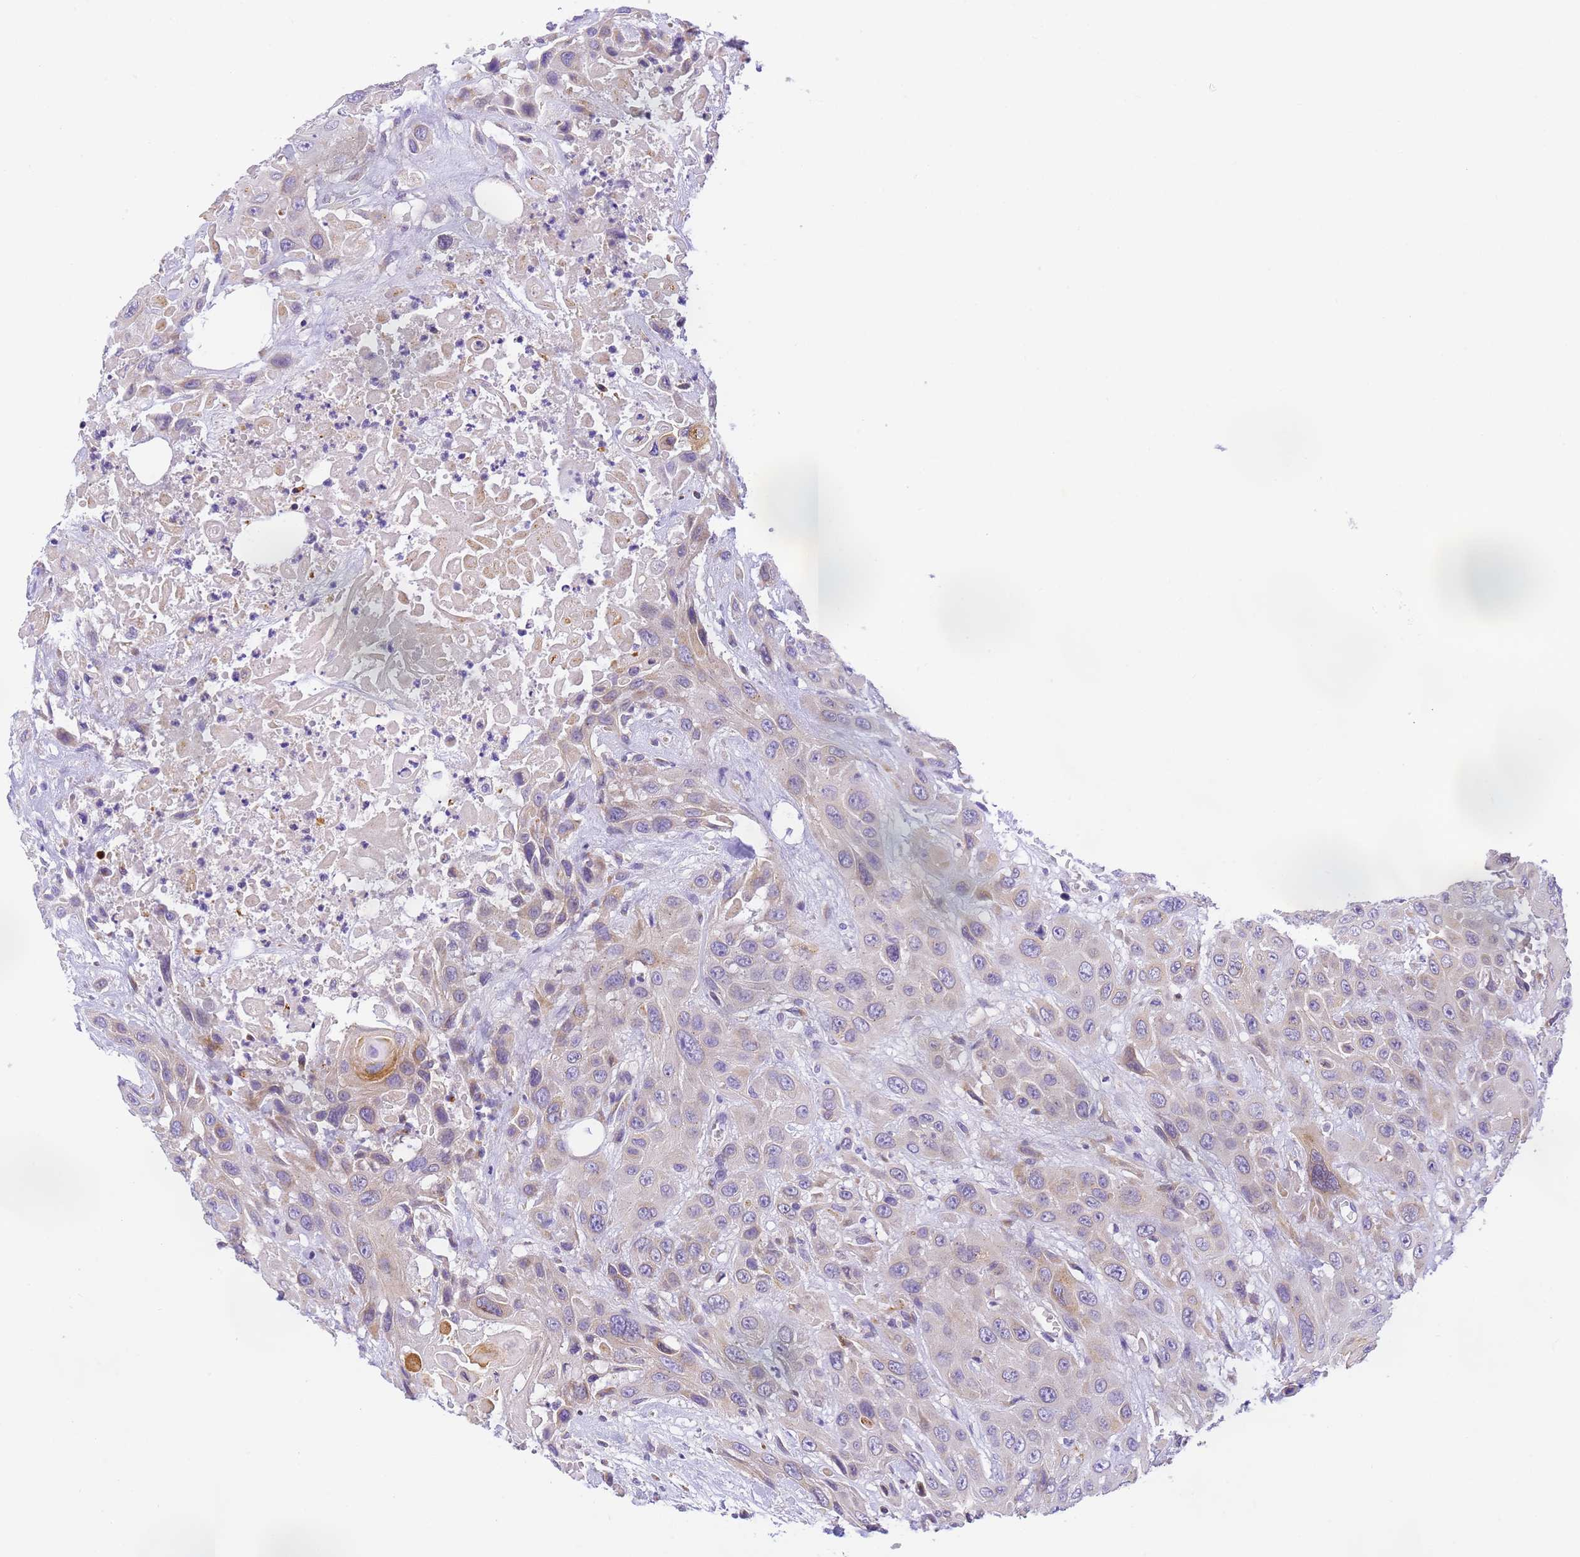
{"staining": {"intensity": "weak", "quantity": "<25%", "location": "cytoplasmic/membranous"}, "tissue": "head and neck cancer", "cell_type": "Tumor cells", "image_type": "cancer", "snomed": [{"axis": "morphology", "description": "Squamous cell carcinoma, NOS"}, {"axis": "topography", "description": "Head-Neck"}], "caption": "The histopathology image exhibits no significant positivity in tumor cells of head and neck squamous cell carcinoma. (DAB (3,3'-diaminobenzidine) IHC visualized using brightfield microscopy, high magnification).", "gene": "RHBDD3", "patient": {"sex": "male", "age": 81}}